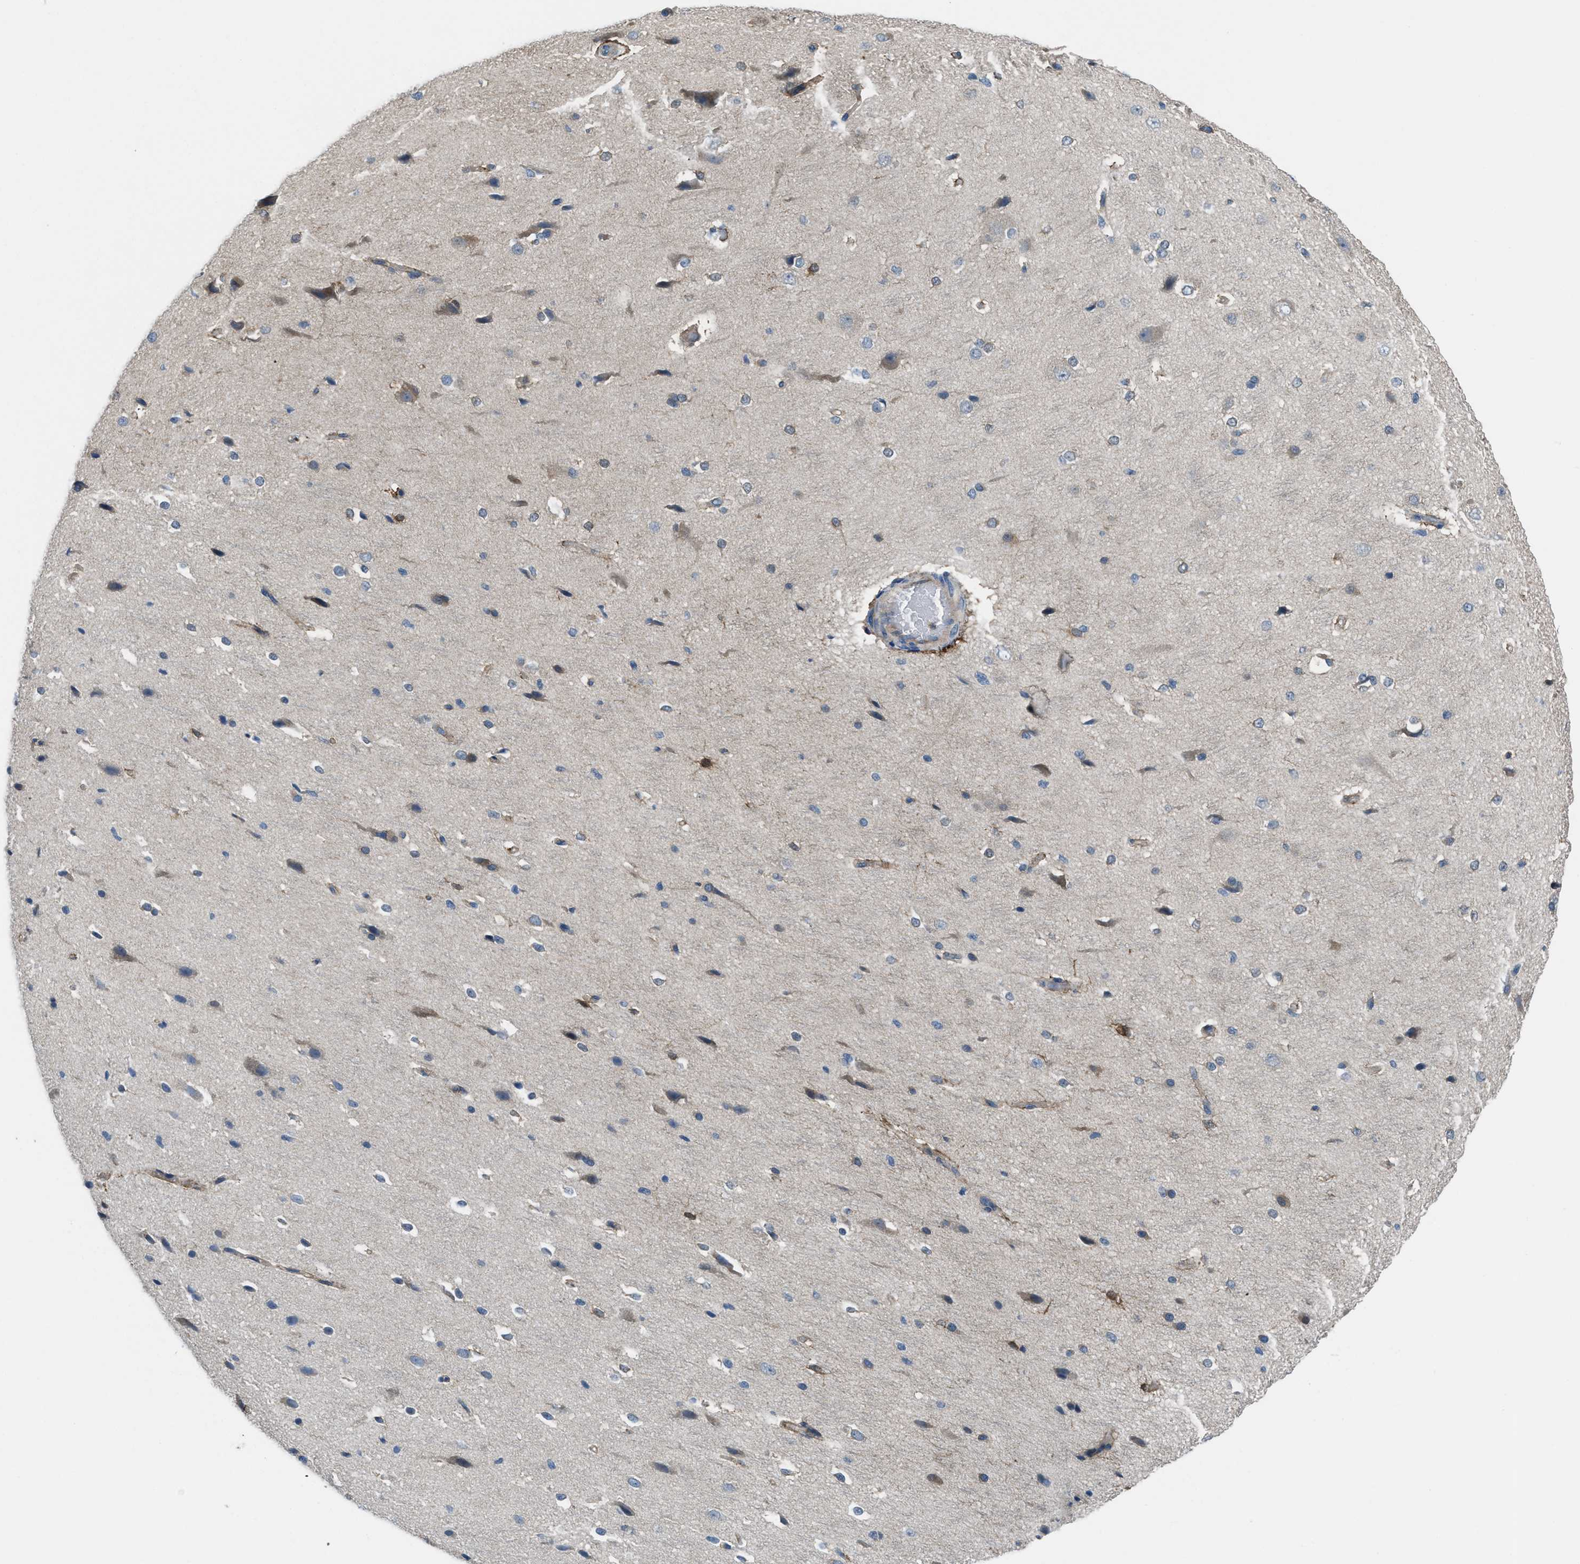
{"staining": {"intensity": "negative", "quantity": "none", "location": "none"}, "tissue": "cerebral cortex", "cell_type": "Endothelial cells", "image_type": "normal", "snomed": [{"axis": "morphology", "description": "Normal tissue, NOS"}, {"axis": "morphology", "description": "Developmental malformation"}, {"axis": "topography", "description": "Cerebral cortex"}], "caption": "Immunohistochemistry (IHC) histopathology image of benign cerebral cortex: cerebral cortex stained with DAB (3,3'-diaminobenzidine) reveals no significant protein expression in endothelial cells.", "gene": "BAZ2B", "patient": {"sex": "female", "age": 30}}